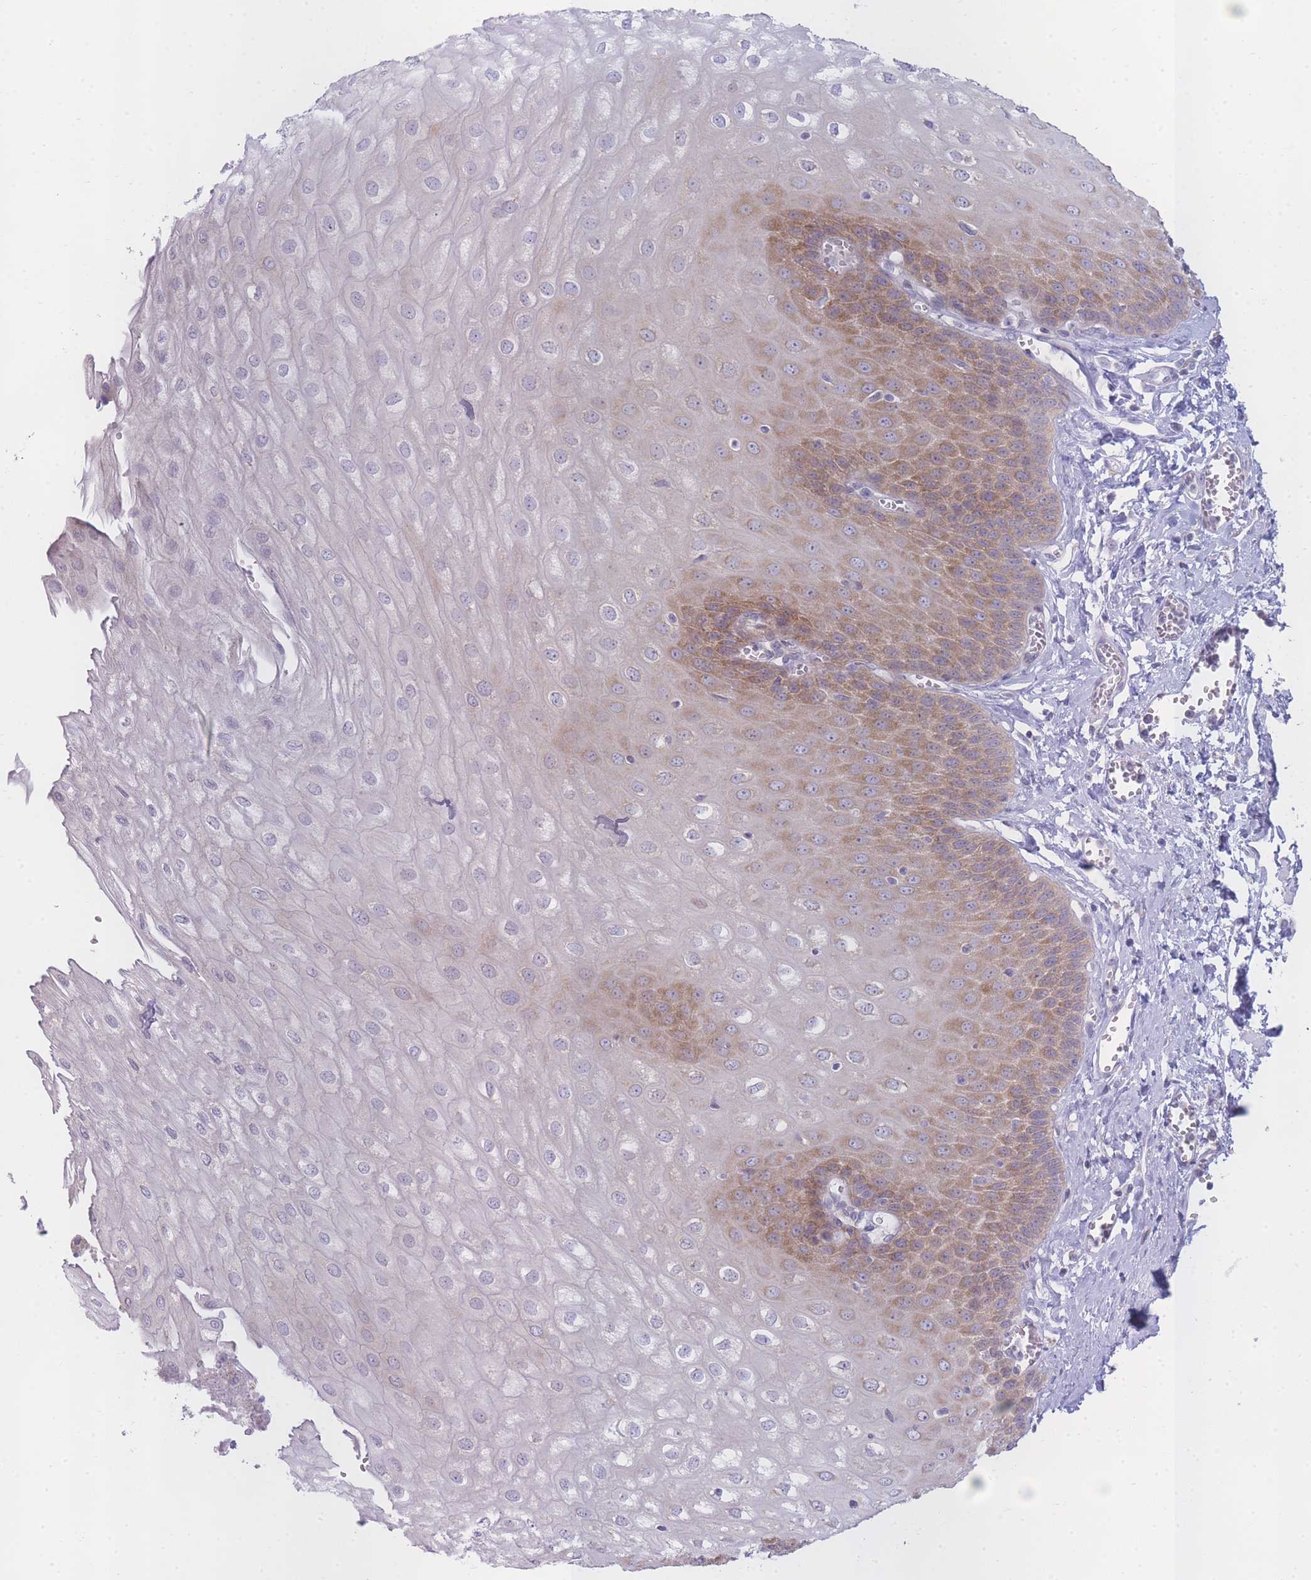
{"staining": {"intensity": "moderate", "quantity": "25%-75%", "location": "cytoplasmic/membranous"}, "tissue": "esophagus", "cell_type": "Squamous epithelial cells", "image_type": "normal", "snomed": [{"axis": "morphology", "description": "Normal tissue, NOS"}, {"axis": "topography", "description": "Esophagus"}], "caption": "About 25%-75% of squamous epithelial cells in benign human esophagus demonstrate moderate cytoplasmic/membranous protein staining as visualized by brown immunohistochemical staining.", "gene": "OR5L1", "patient": {"sex": "male", "age": 60}}